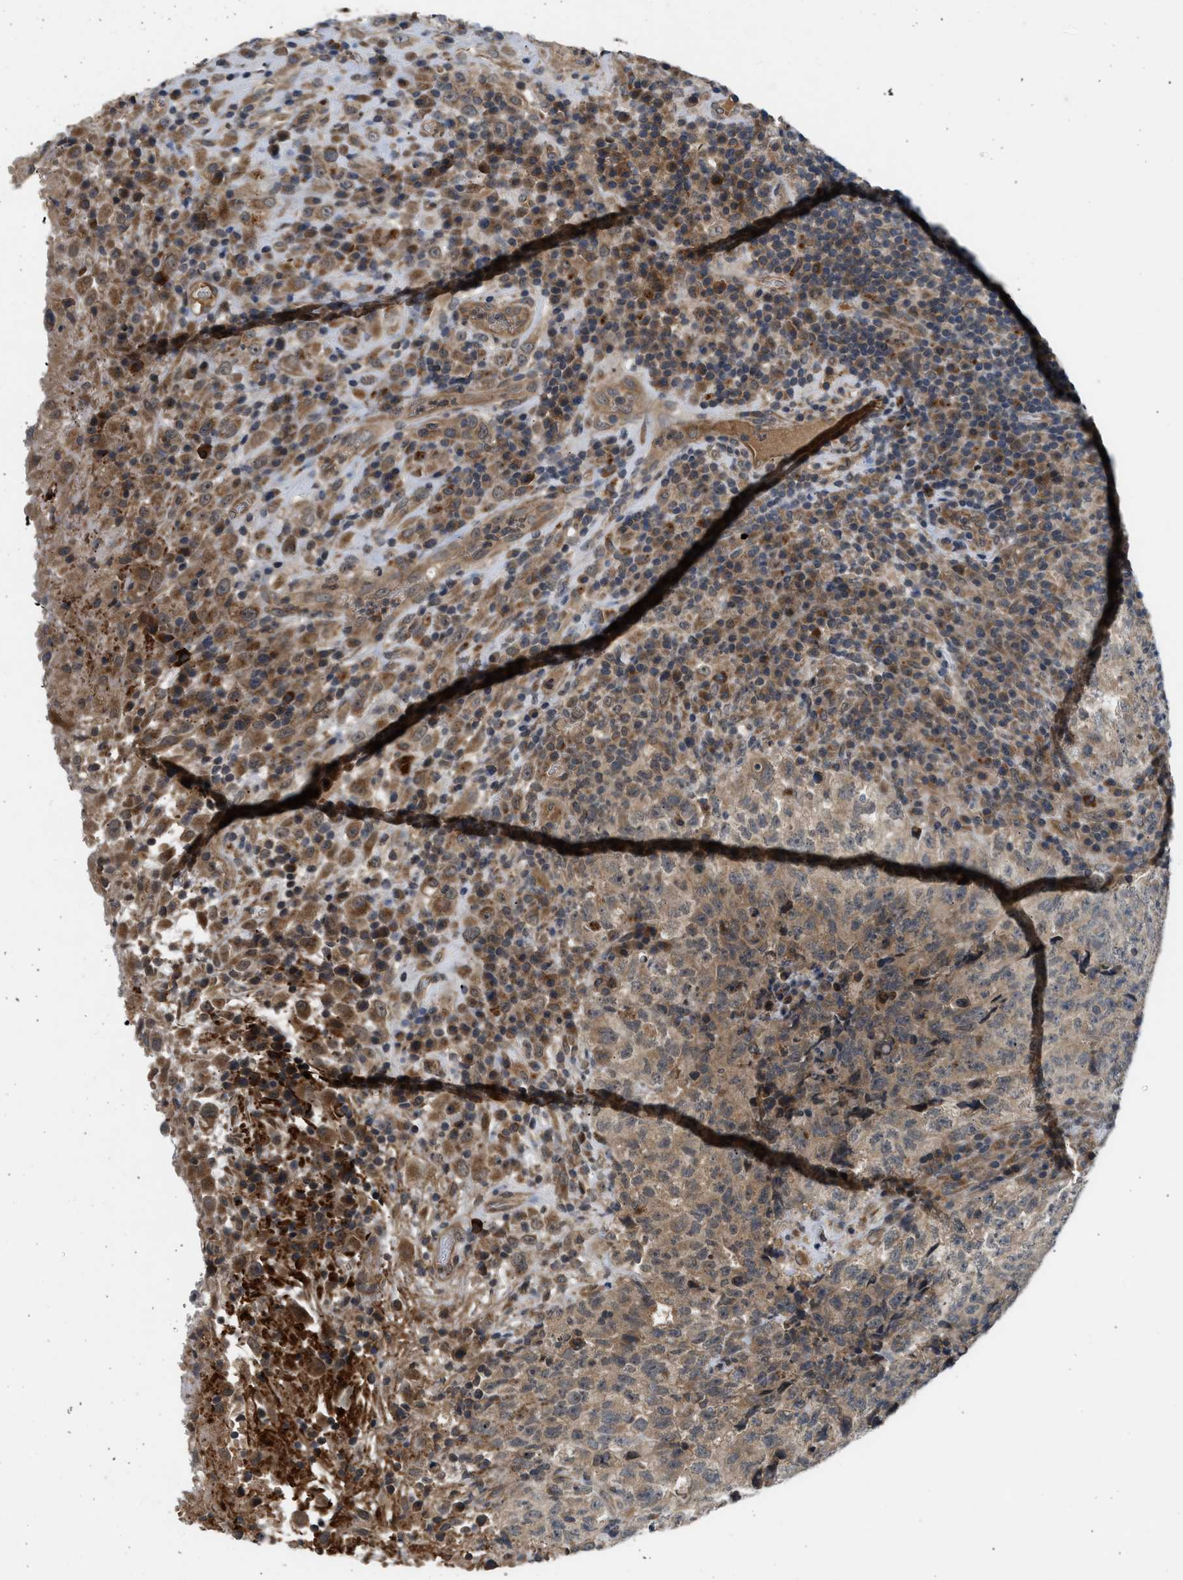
{"staining": {"intensity": "moderate", "quantity": ">75%", "location": "cytoplasmic/membranous"}, "tissue": "testis cancer", "cell_type": "Tumor cells", "image_type": "cancer", "snomed": [{"axis": "morphology", "description": "Necrosis, NOS"}, {"axis": "morphology", "description": "Carcinoma, Embryonal, NOS"}, {"axis": "topography", "description": "Testis"}], "caption": "Brown immunohistochemical staining in human testis embryonal carcinoma demonstrates moderate cytoplasmic/membranous positivity in about >75% of tumor cells. (DAB (3,3'-diaminobenzidine) IHC with brightfield microscopy, high magnification).", "gene": "ADCY8", "patient": {"sex": "male", "age": 19}}